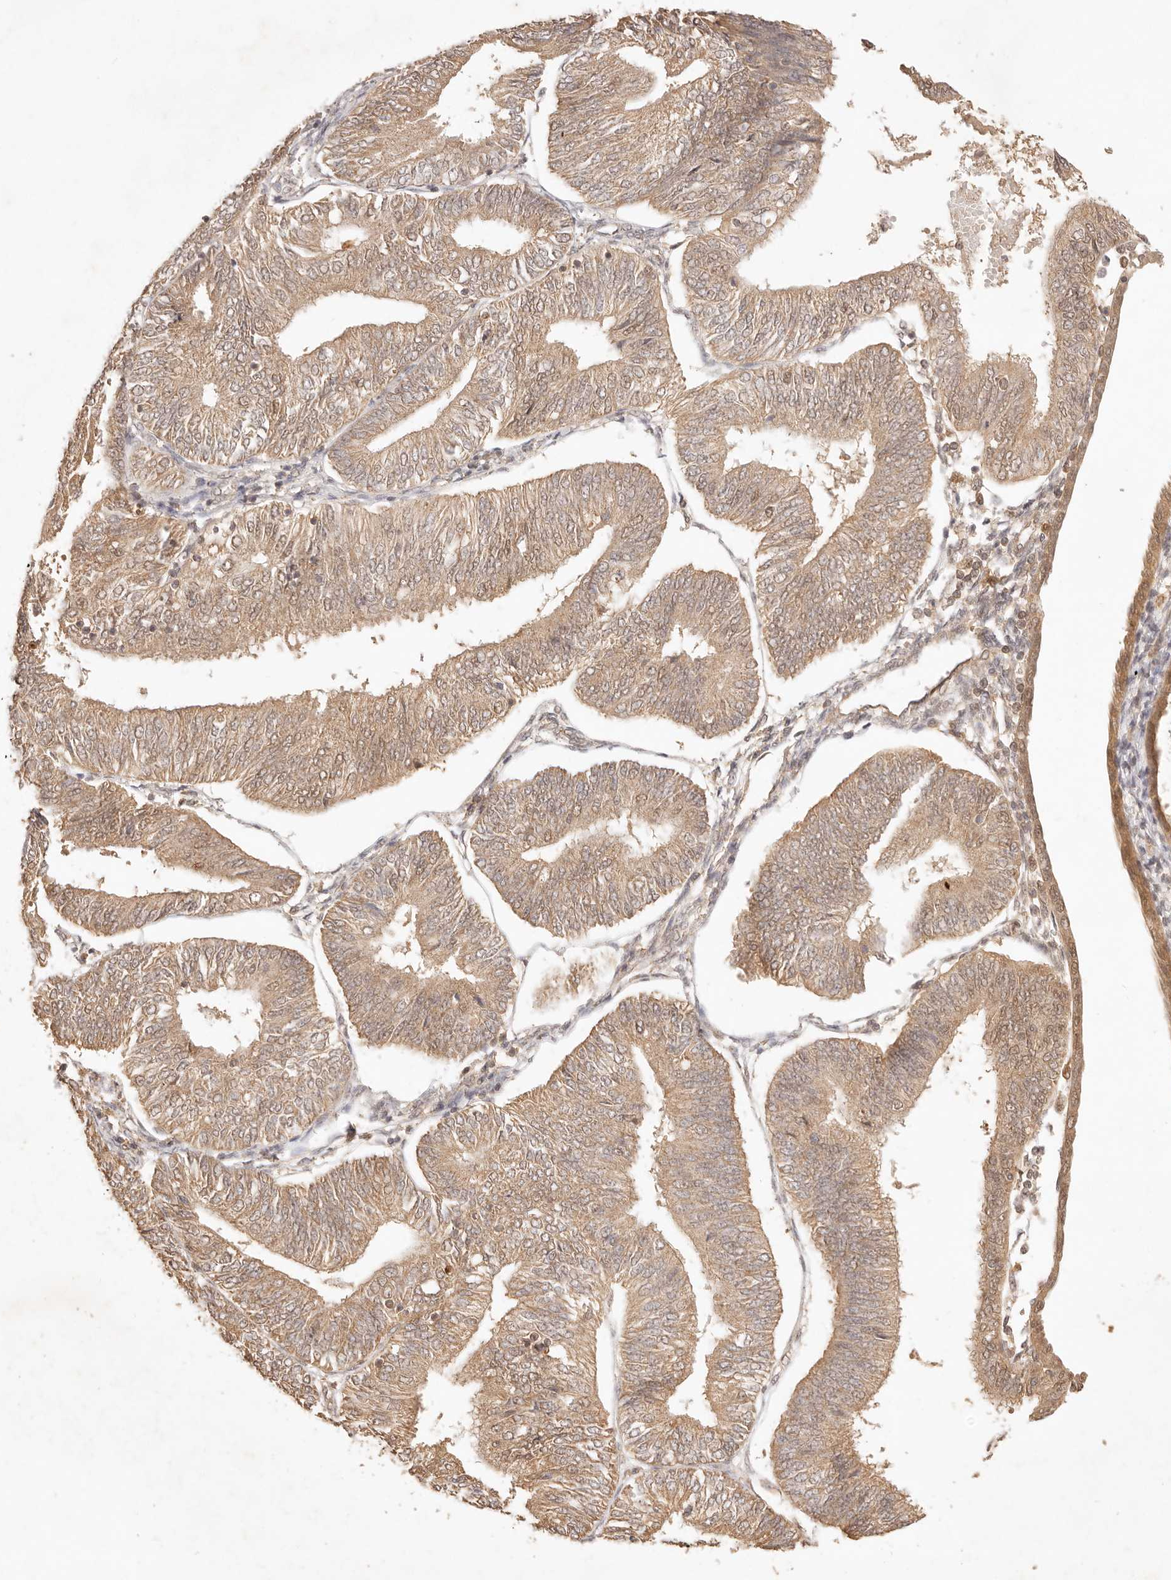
{"staining": {"intensity": "moderate", "quantity": ">75%", "location": "cytoplasmic/membranous,nuclear"}, "tissue": "endometrial cancer", "cell_type": "Tumor cells", "image_type": "cancer", "snomed": [{"axis": "morphology", "description": "Adenocarcinoma, NOS"}, {"axis": "topography", "description": "Endometrium"}], "caption": "Protein staining of endometrial cancer (adenocarcinoma) tissue reveals moderate cytoplasmic/membranous and nuclear expression in approximately >75% of tumor cells.", "gene": "TRIM11", "patient": {"sex": "female", "age": 58}}